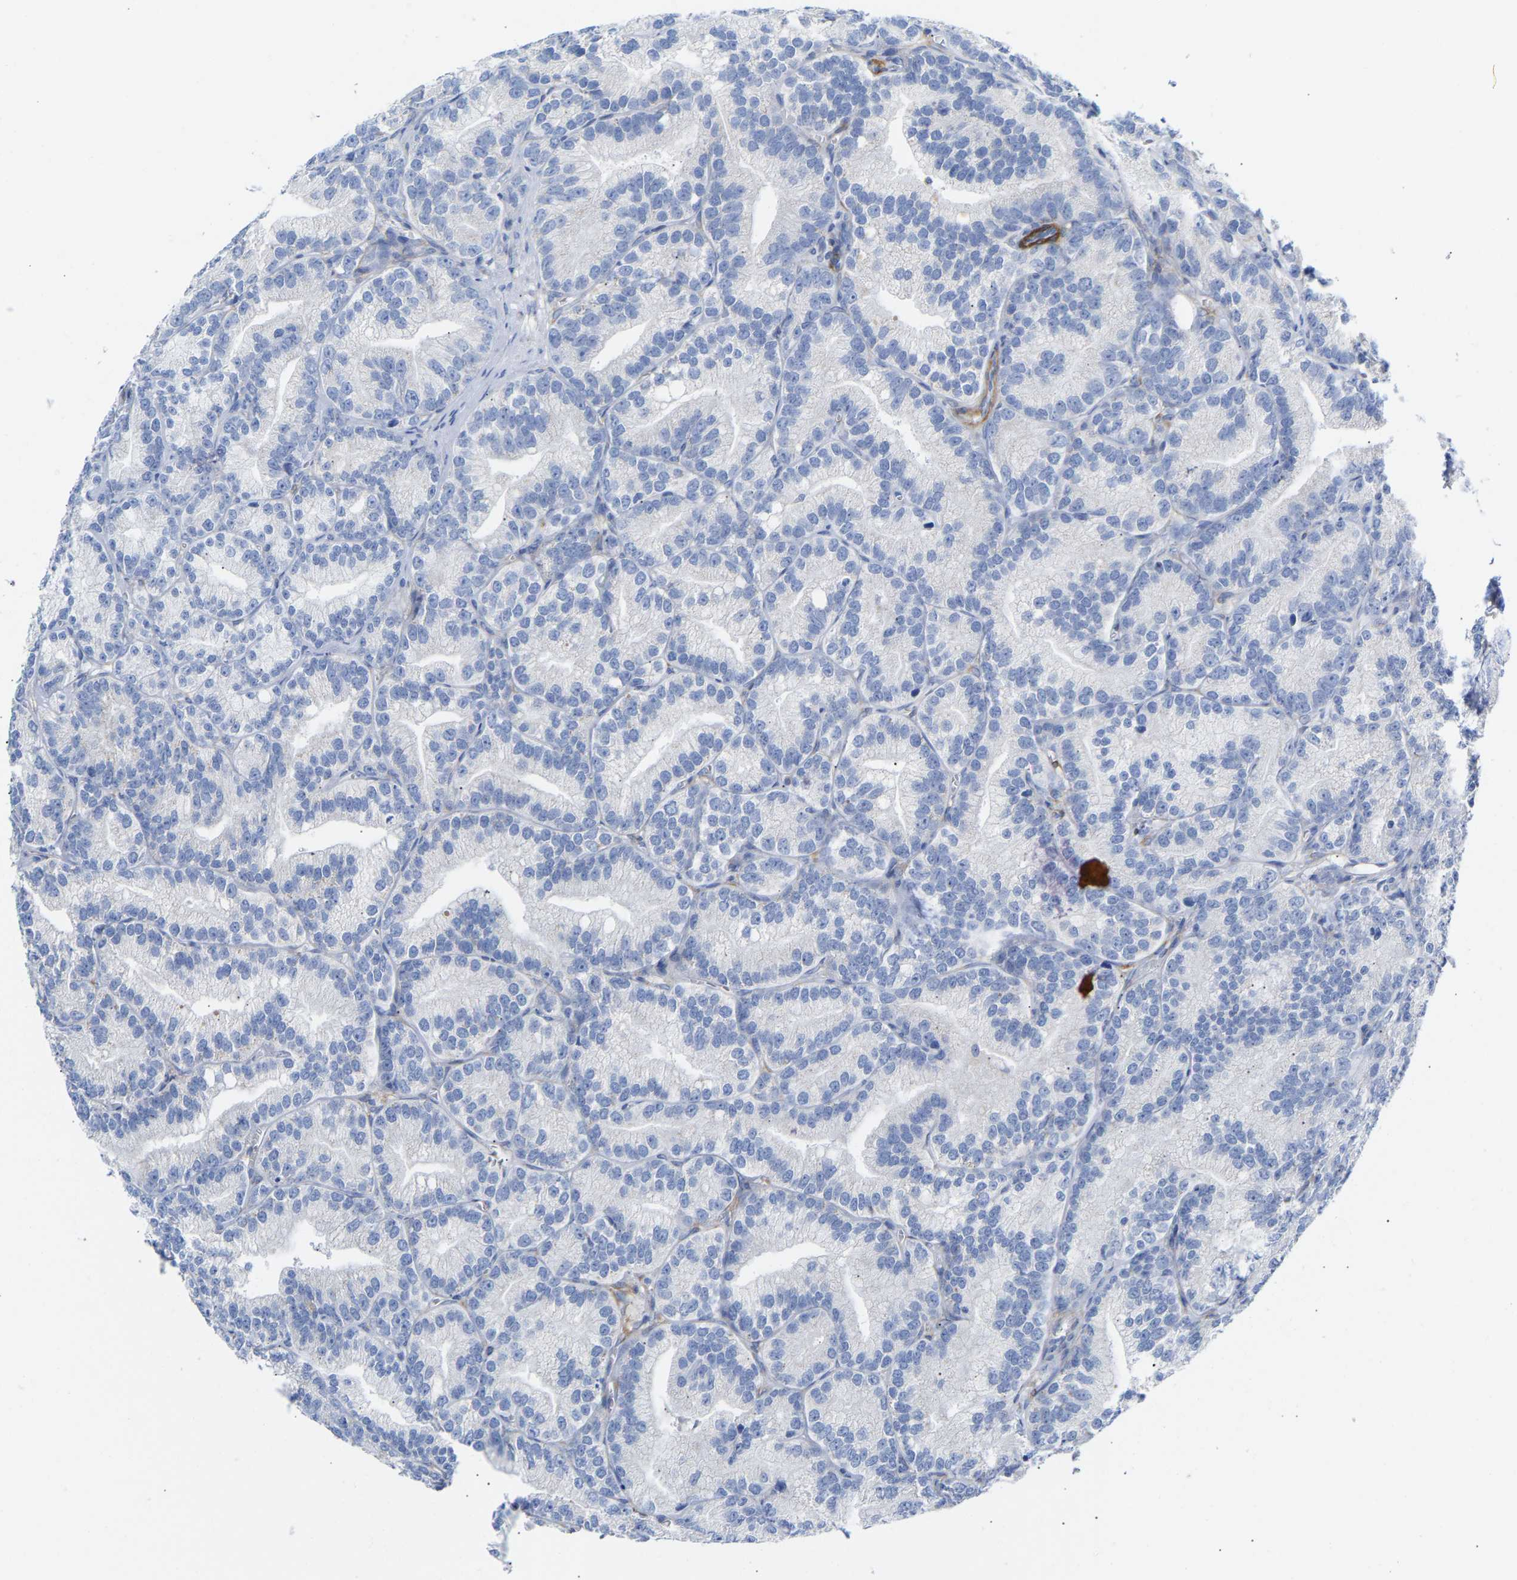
{"staining": {"intensity": "negative", "quantity": "none", "location": "none"}, "tissue": "prostate cancer", "cell_type": "Tumor cells", "image_type": "cancer", "snomed": [{"axis": "morphology", "description": "Adenocarcinoma, Low grade"}, {"axis": "topography", "description": "Prostate"}], "caption": "Tumor cells show no significant protein staining in low-grade adenocarcinoma (prostate). (Stains: DAB immunohistochemistry (IHC) with hematoxylin counter stain, Microscopy: brightfield microscopy at high magnification).", "gene": "AMPH", "patient": {"sex": "male", "age": 89}}